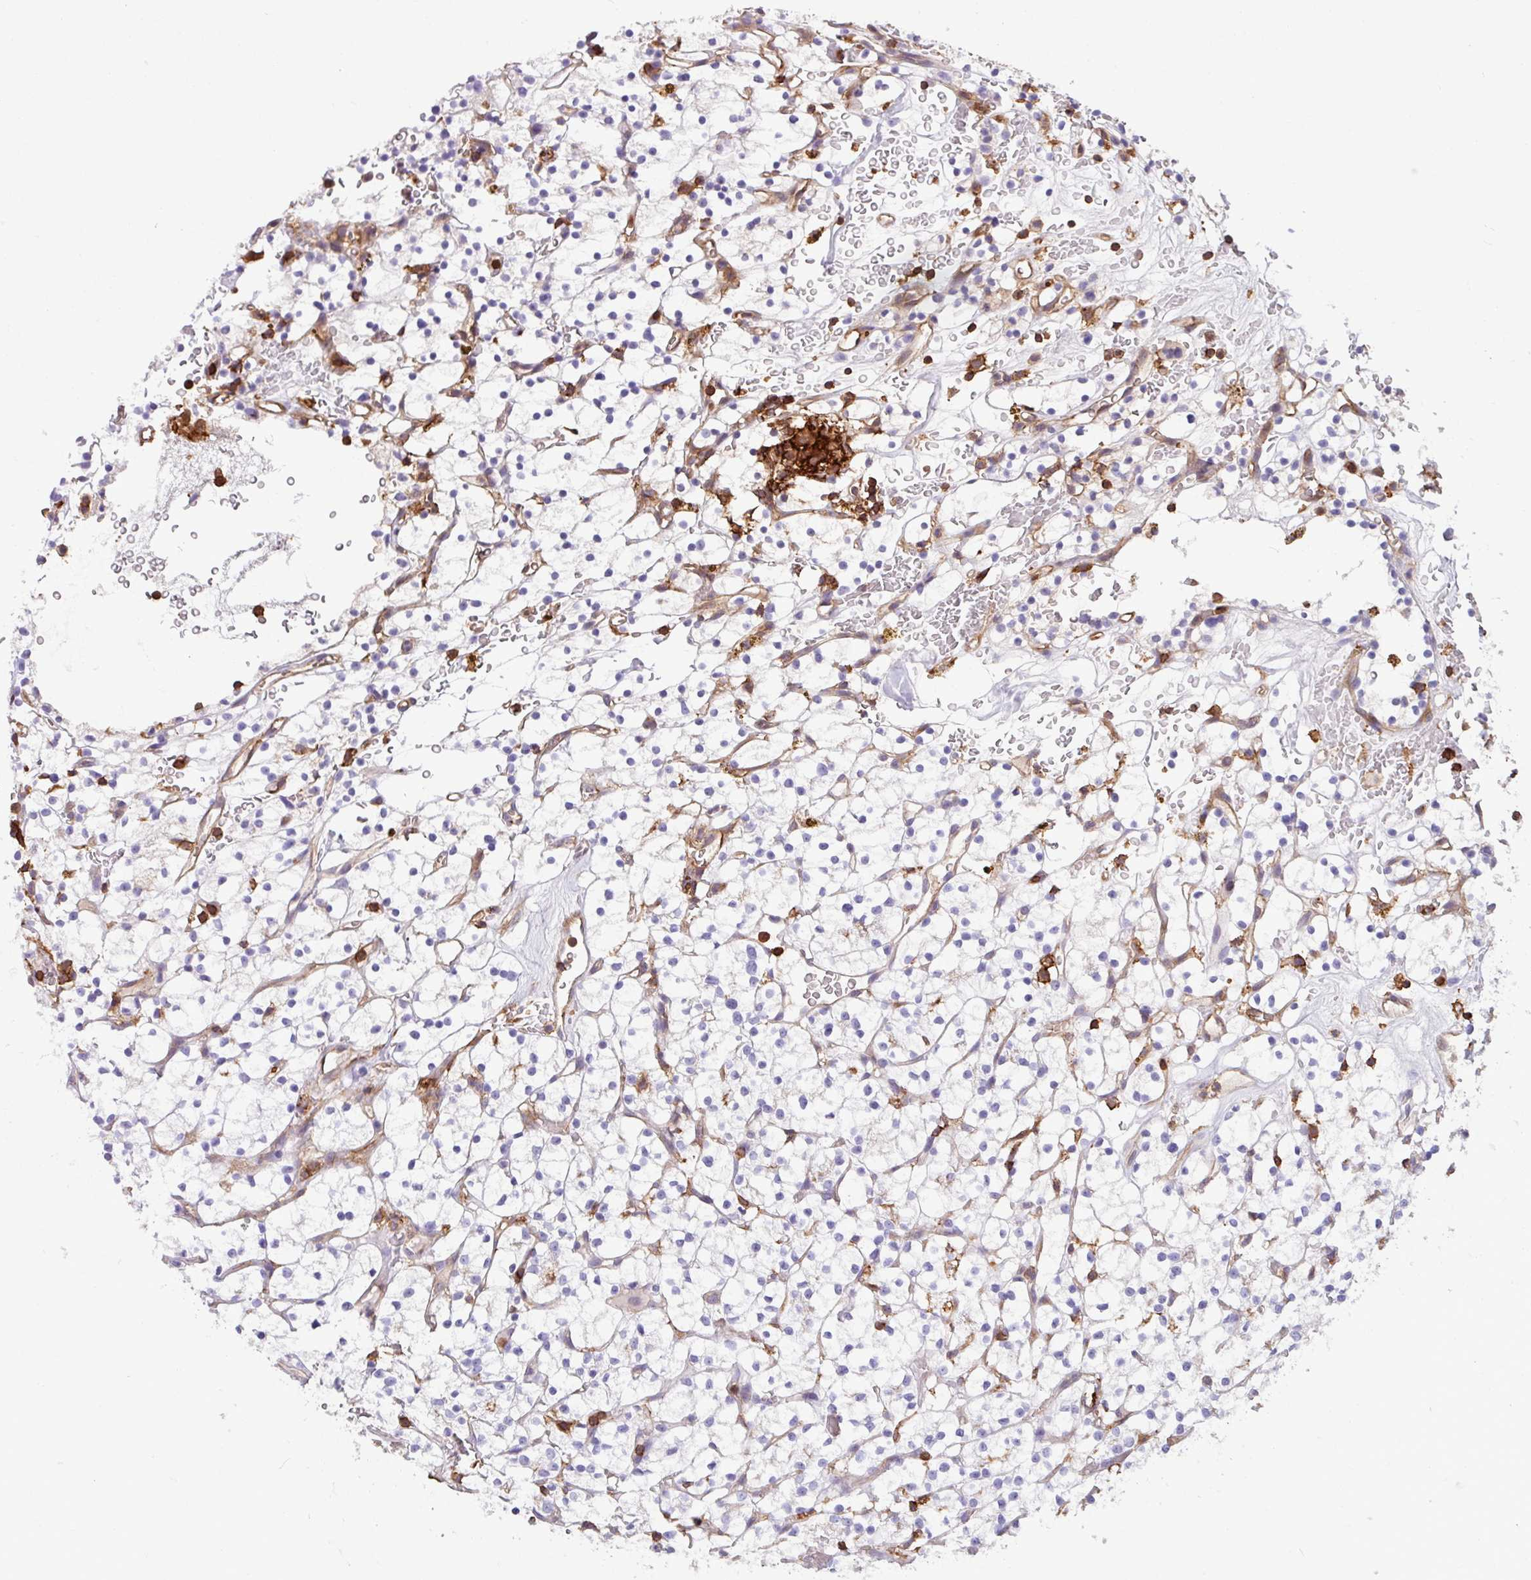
{"staining": {"intensity": "negative", "quantity": "none", "location": "none"}, "tissue": "renal cancer", "cell_type": "Tumor cells", "image_type": "cancer", "snomed": [{"axis": "morphology", "description": "Adenocarcinoma, NOS"}, {"axis": "topography", "description": "Kidney"}], "caption": "Tumor cells are negative for protein expression in human renal cancer.", "gene": "PPP1R18", "patient": {"sex": "female", "age": 64}}